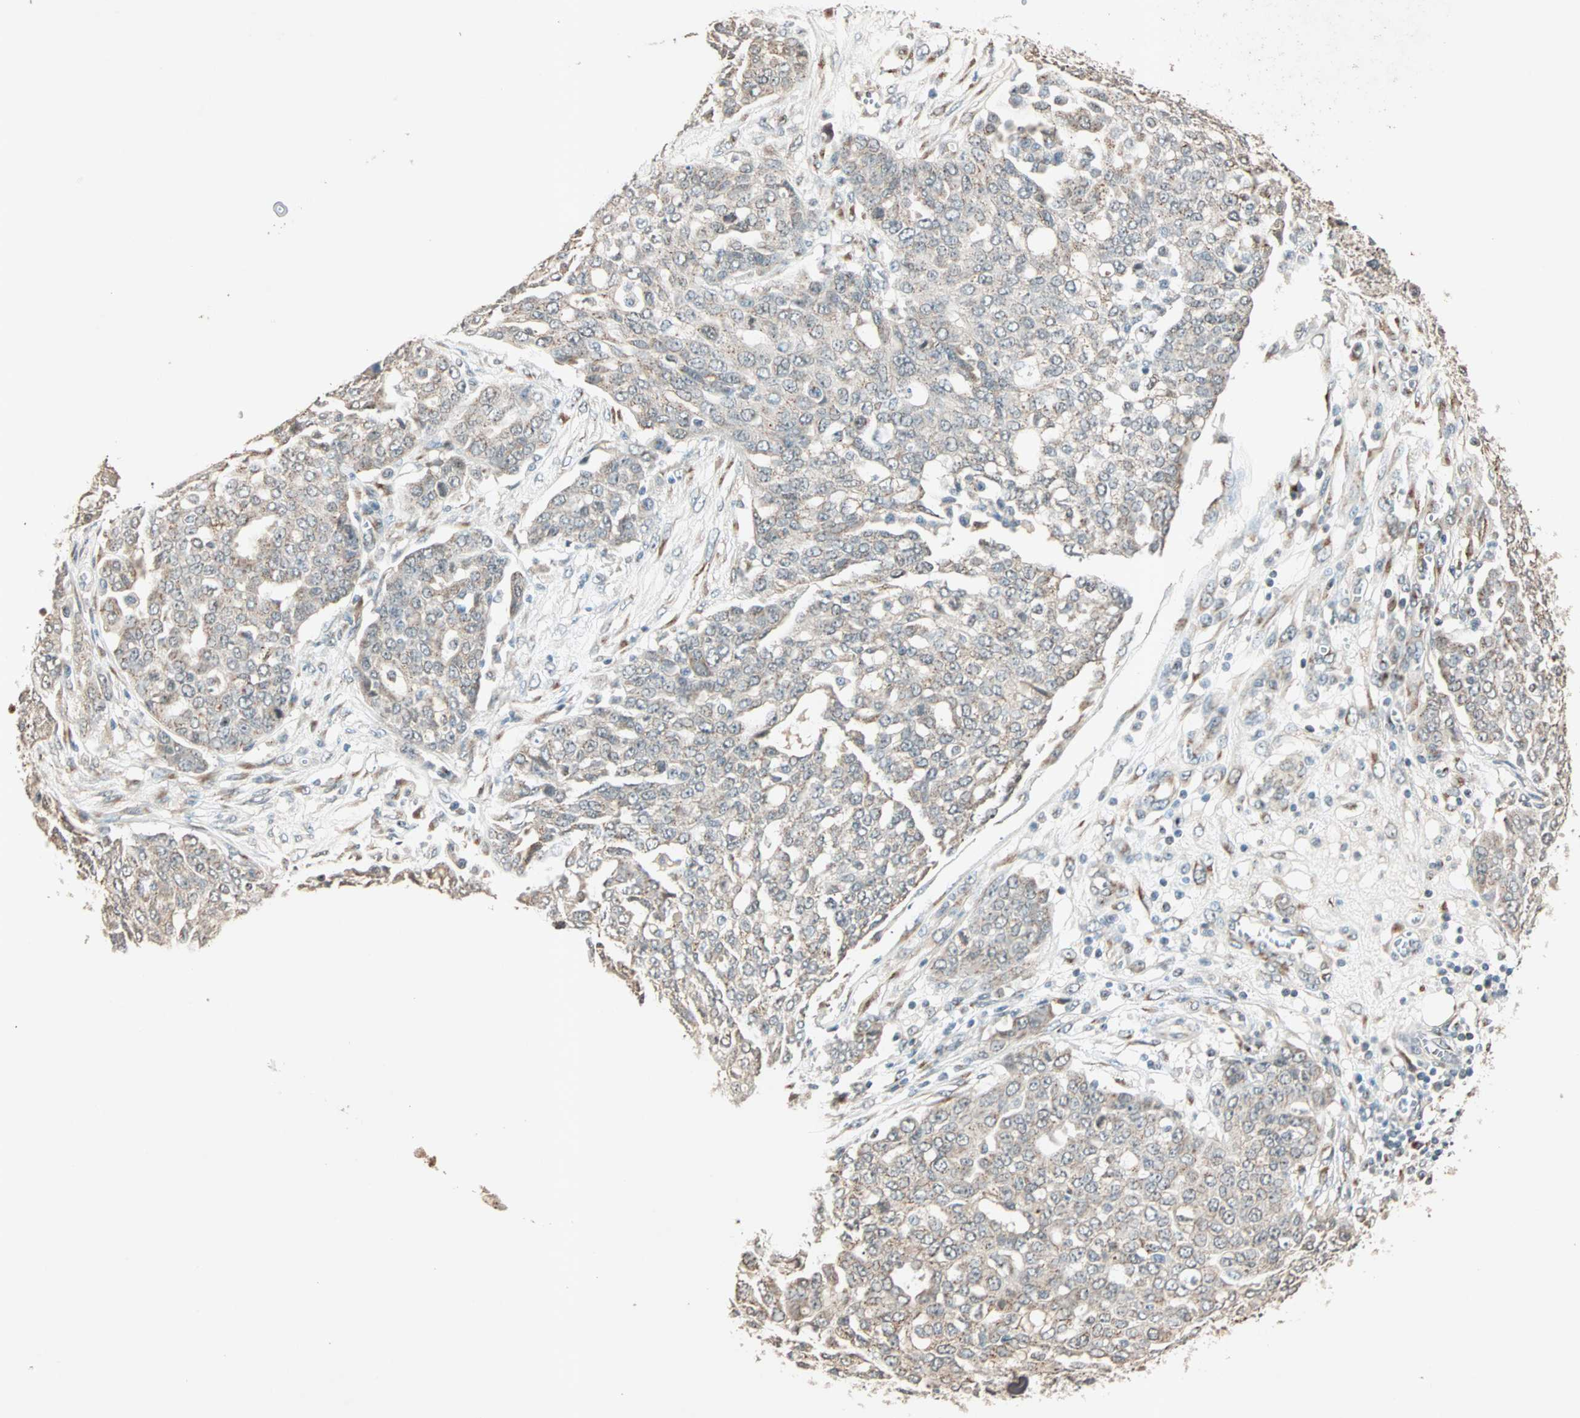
{"staining": {"intensity": "weak", "quantity": "25%-75%", "location": "cytoplasmic/membranous"}, "tissue": "ovarian cancer", "cell_type": "Tumor cells", "image_type": "cancer", "snomed": [{"axis": "morphology", "description": "Cystadenocarcinoma, serous, NOS"}, {"axis": "topography", "description": "Soft tissue"}, {"axis": "topography", "description": "Ovary"}], "caption": "A photomicrograph of ovarian serous cystadenocarcinoma stained for a protein demonstrates weak cytoplasmic/membranous brown staining in tumor cells. Immunohistochemistry stains the protein in brown and the nuclei are stained blue.", "gene": "PRDM2", "patient": {"sex": "female", "age": 57}}